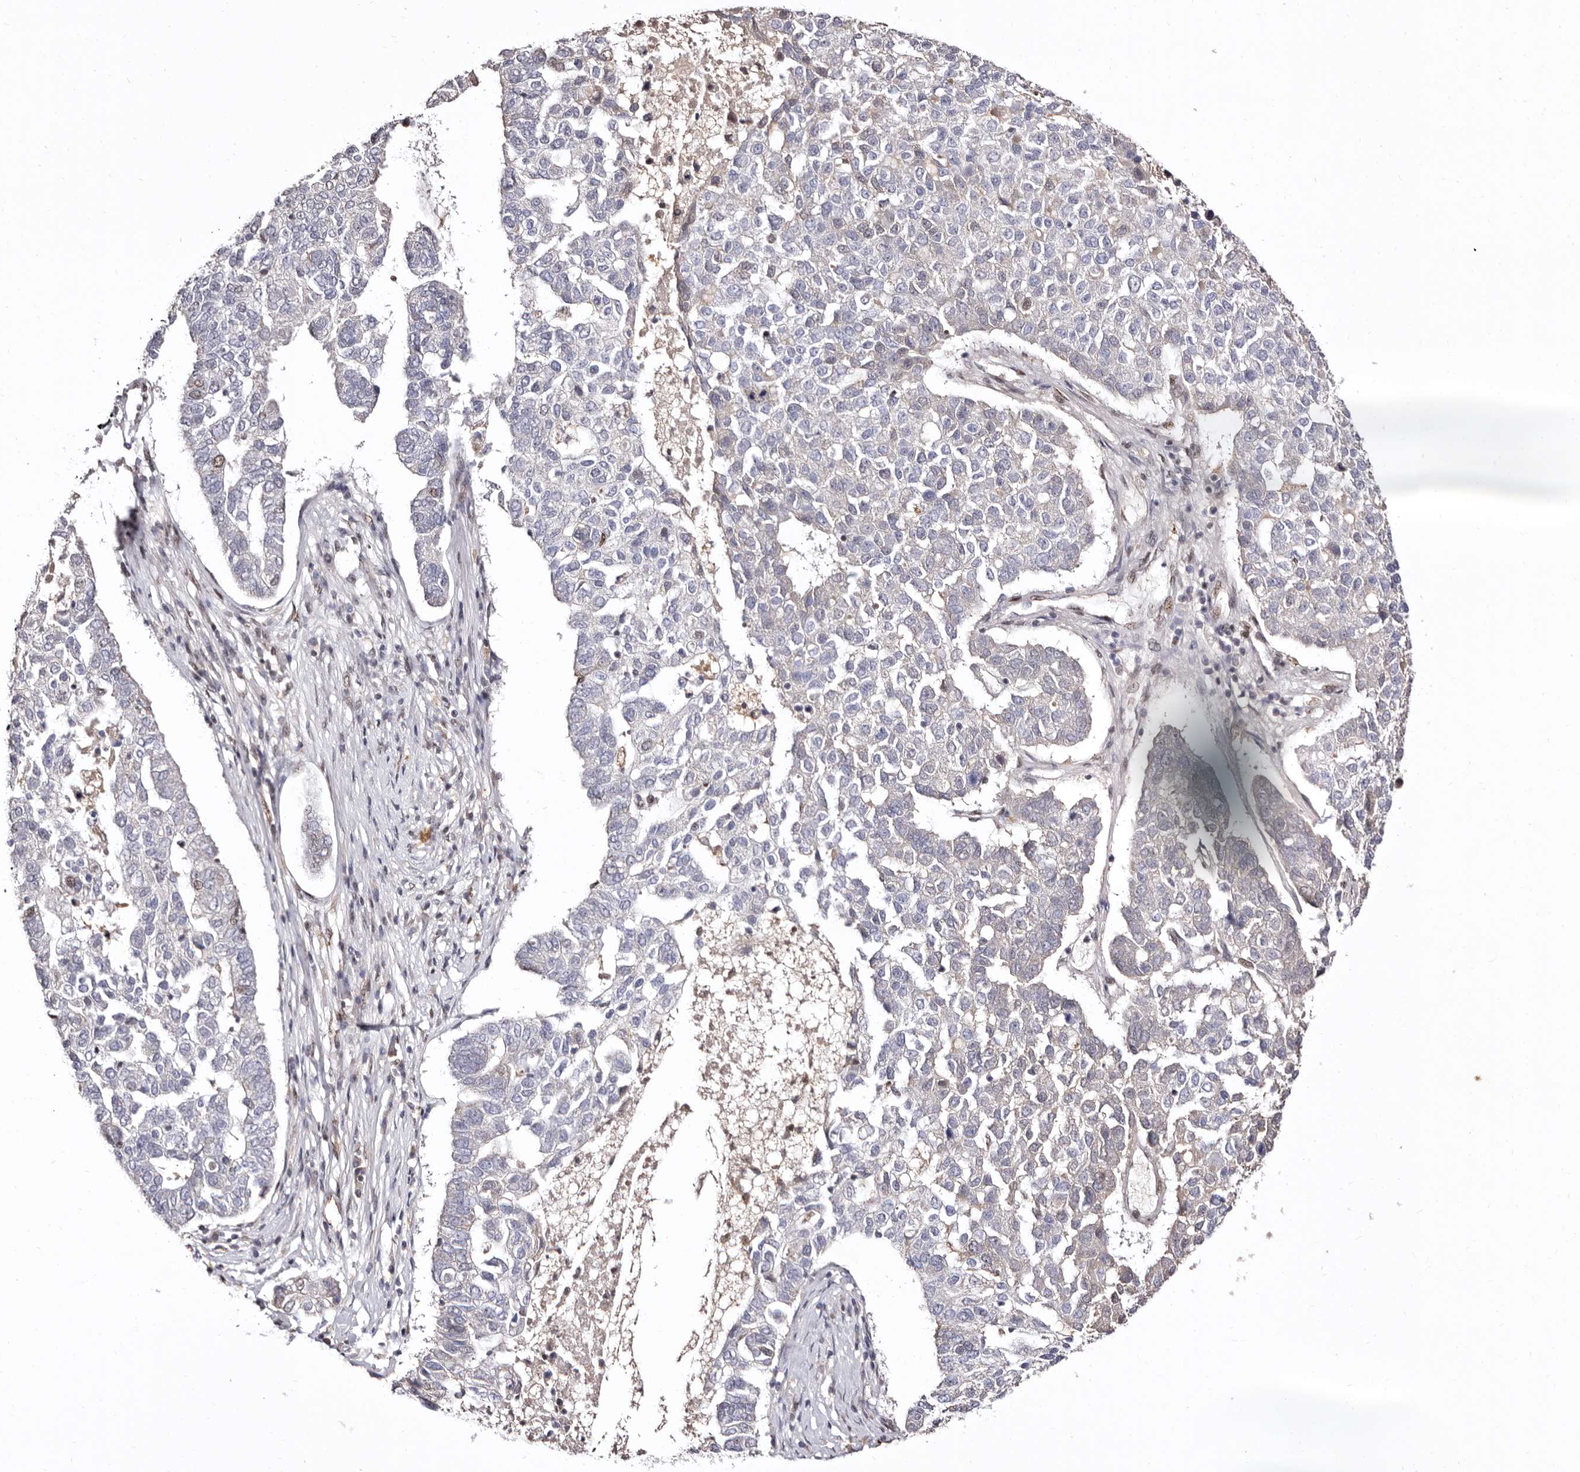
{"staining": {"intensity": "negative", "quantity": "none", "location": "none"}, "tissue": "pancreatic cancer", "cell_type": "Tumor cells", "image_type": "cancer", "snomed": [{"axis": "morphology", "description": "Adenocarcinoma, NOS"}, {"axis": "topography", "description": "Pancreas"}], "caption": "An immunohistochemistry (IHC) micrograph of adenocarcinoma (pancreatic) is shown. There is no staining in tumor cells of adenocarcinoma (pancreatic). The staining was performed using DAB to visualize the protein expression in brown, while the nuclei were stained in blue with hematoxylin (Magnification: 20x).", "gene": "ANAPC11", "patient": {"sex": "female", "age": 61}}